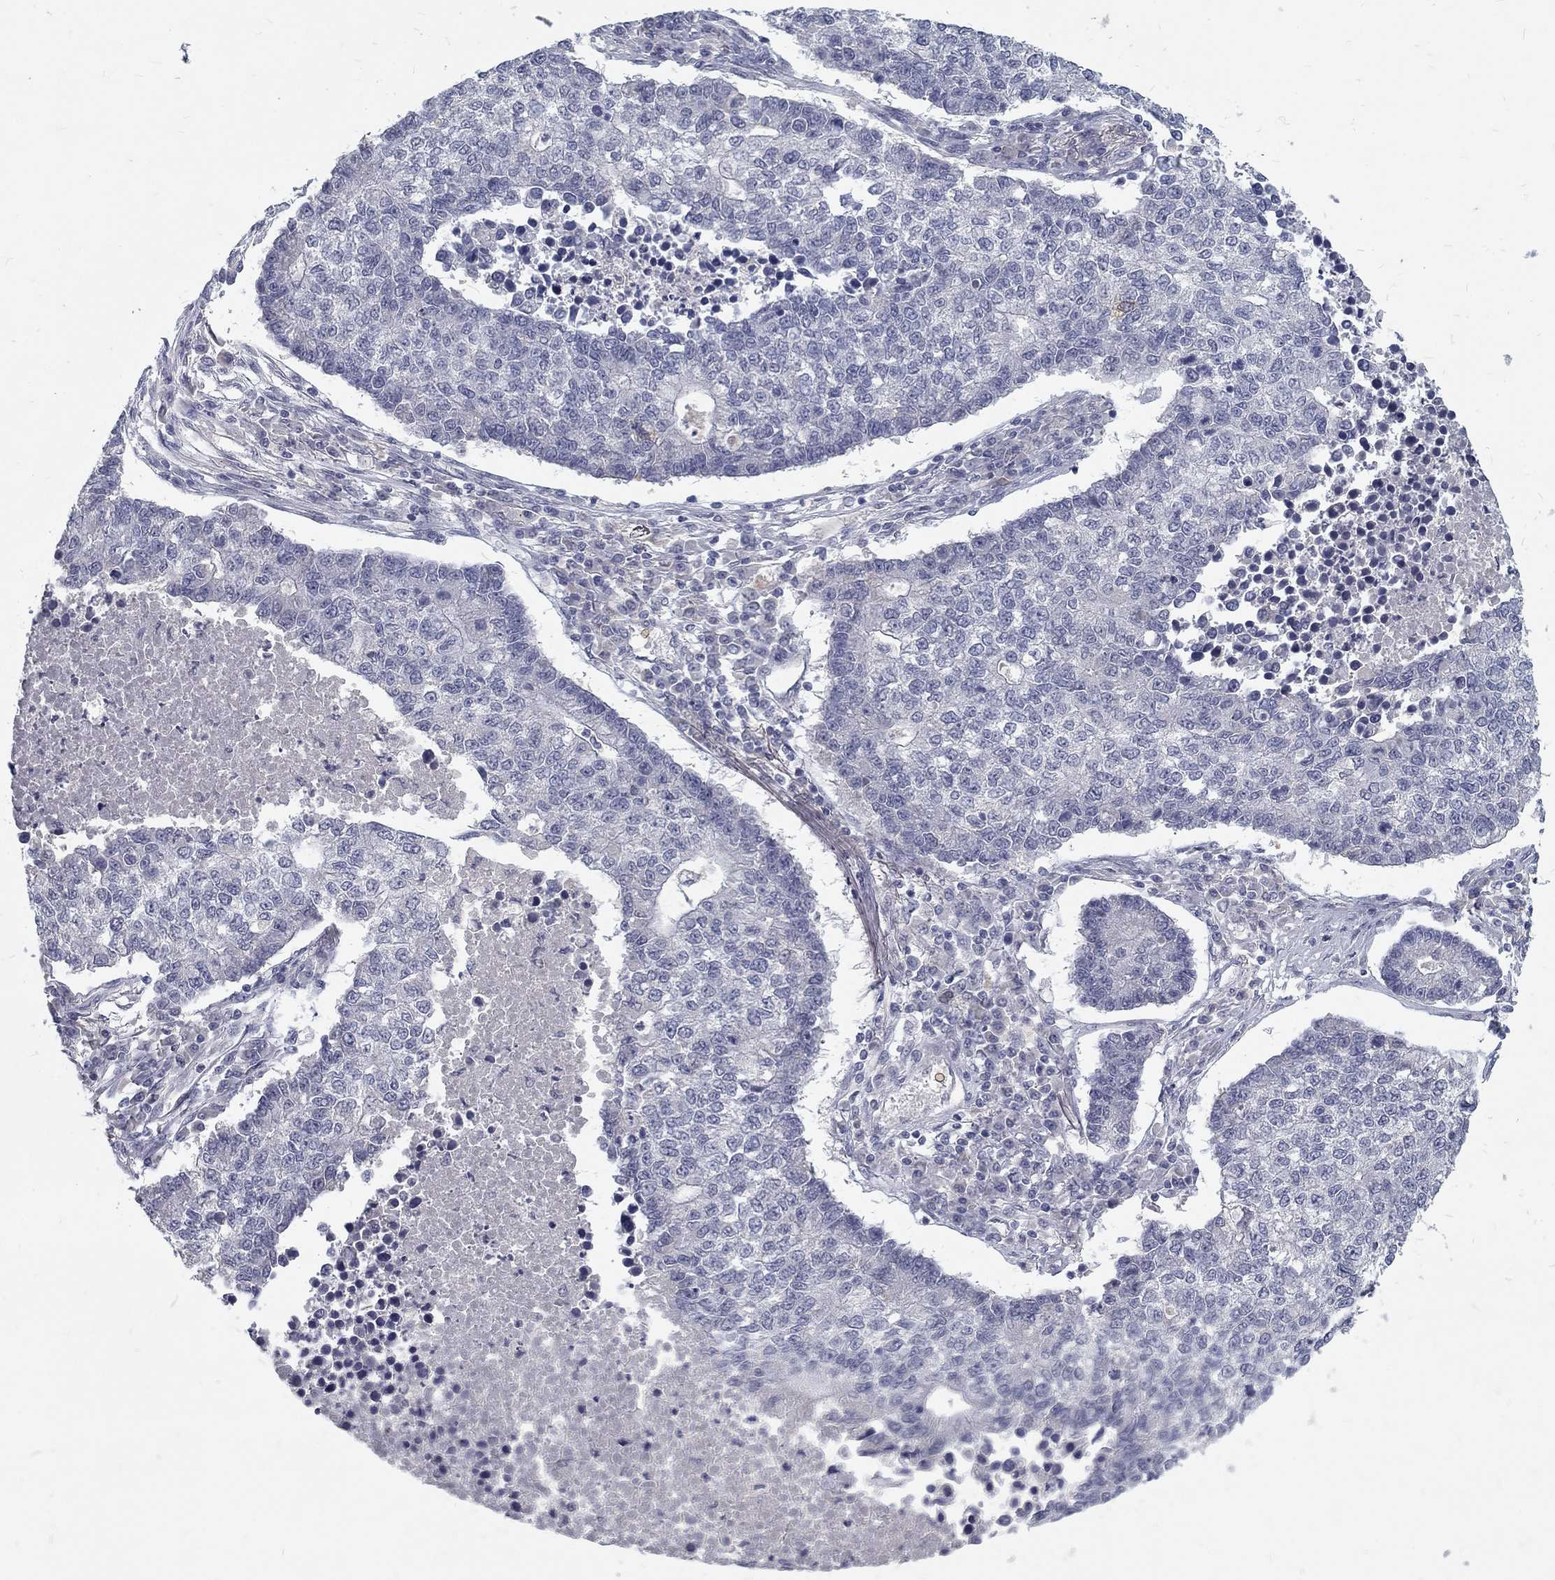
{"staining": {"intensity": "negative", "quantity": "none", "location": "none"}, "tissue": "lung cancer", "cell_type": "Tumor cells", "image_type": "cancer", "snomed": [{"axis": "morphology", "description": "Adenocarcinoma, NOS"}, {"axis": "topography", "description": "Lung"}], "caption": "Immunohistochemical staining of lung cancer (adenocarcinoma) displays no significant positivity in tumor cells. The staining is performed using DAB brown chromogen with nuclei counter-stained in using hematoxylin.", "gene": "NOS1", "patient": {"sex": "male", "age": 57}}